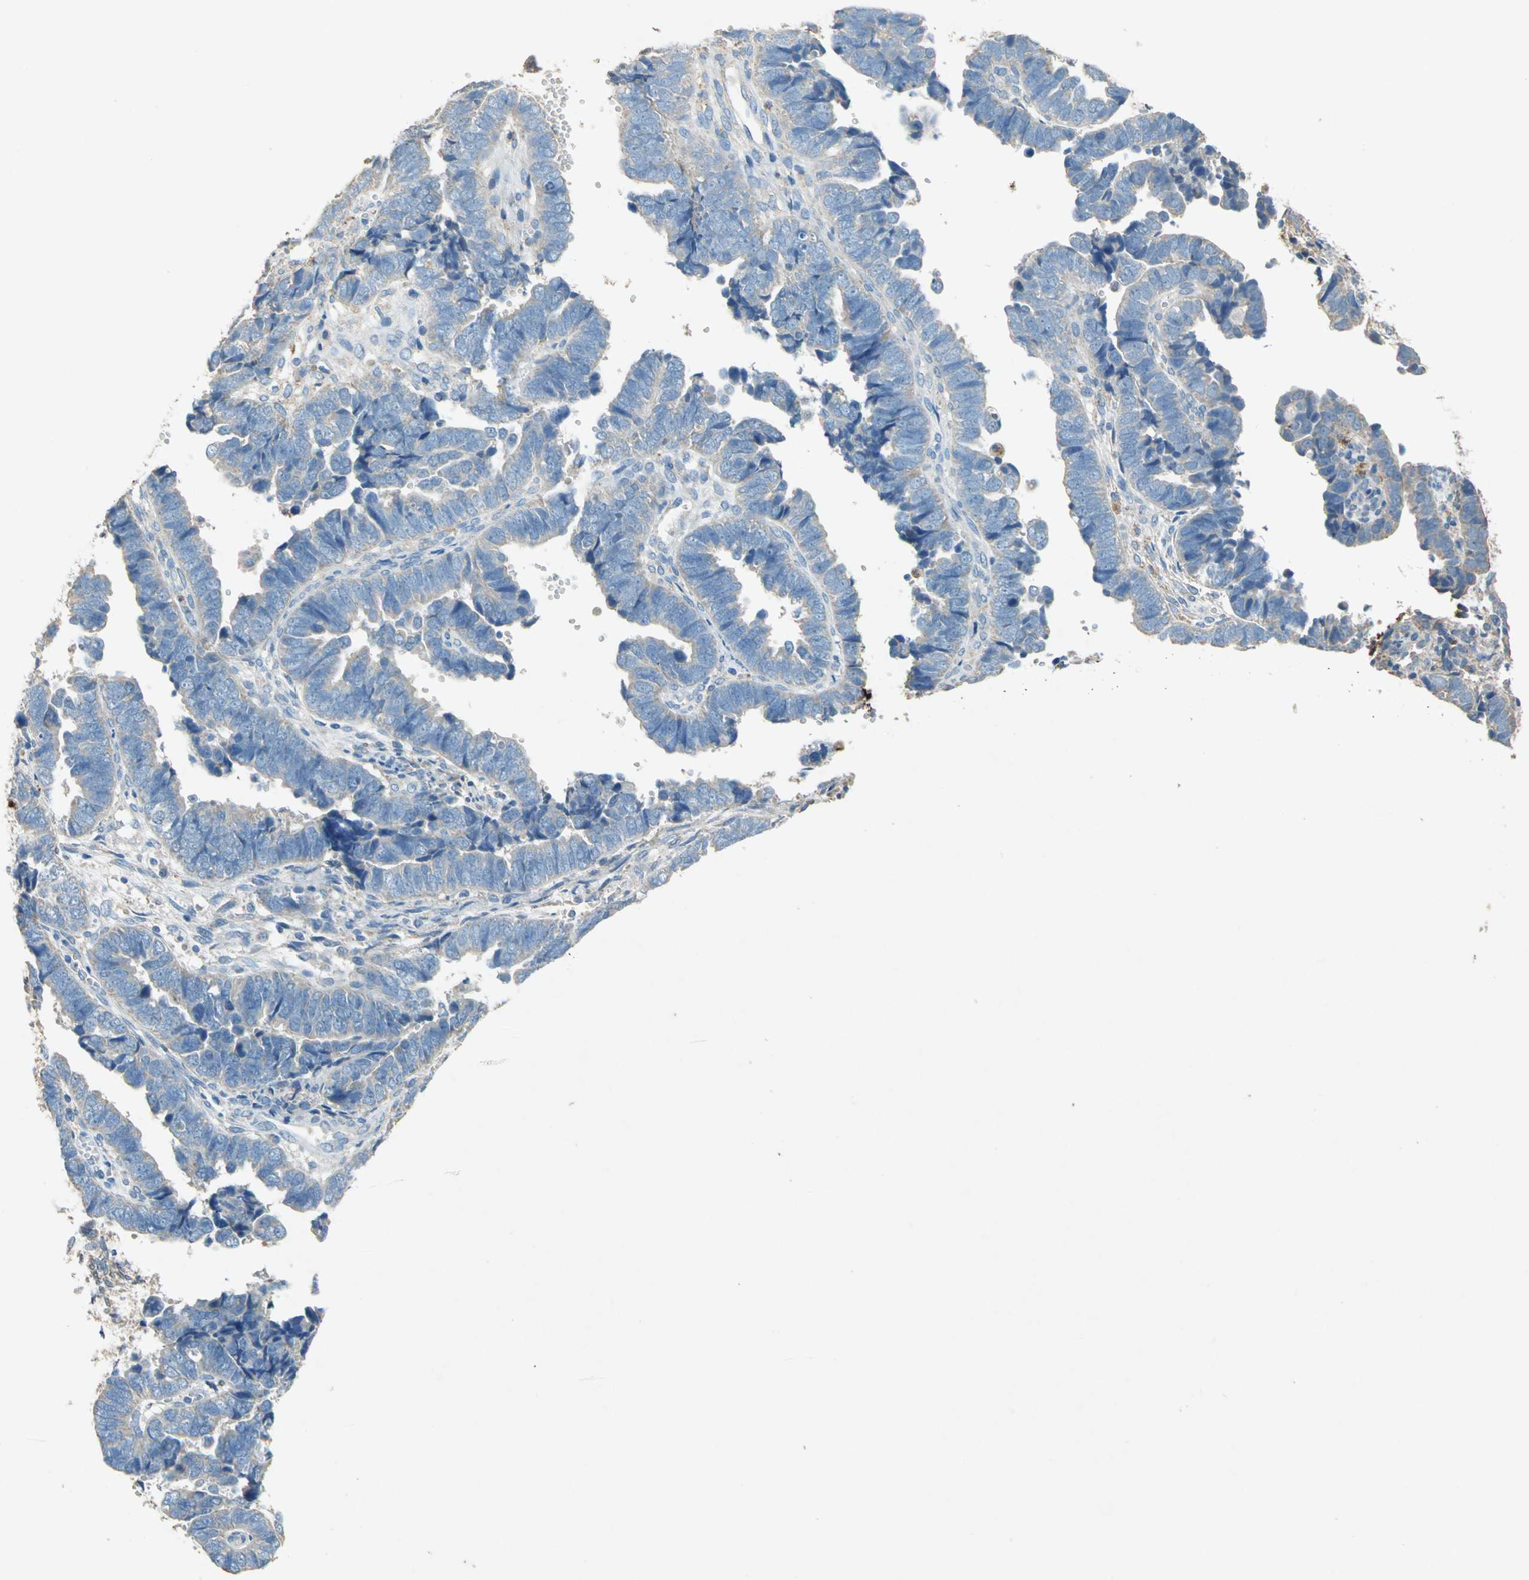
{"staining": {"intensity": "moderate", "quantity": ">75%", "location": "cytoplasmic/membranous"}, "tissue": "endometrial cancer", "cell_type": "Tumor cells", "image_type": "cancer", "snomed": [{"axis": "morphology", "description": "Adenocarcinoma, NOS"}, {"axis": "topography", "description": "Endometrium"}], "caption": "Tumor cells reveal moderate cytoplasmic/membranous staining in about >75% of cells in endometrial adenocarcinoma.", "gene": "ADAMTS5", "patient": {"sex": "female", "age": 75}}